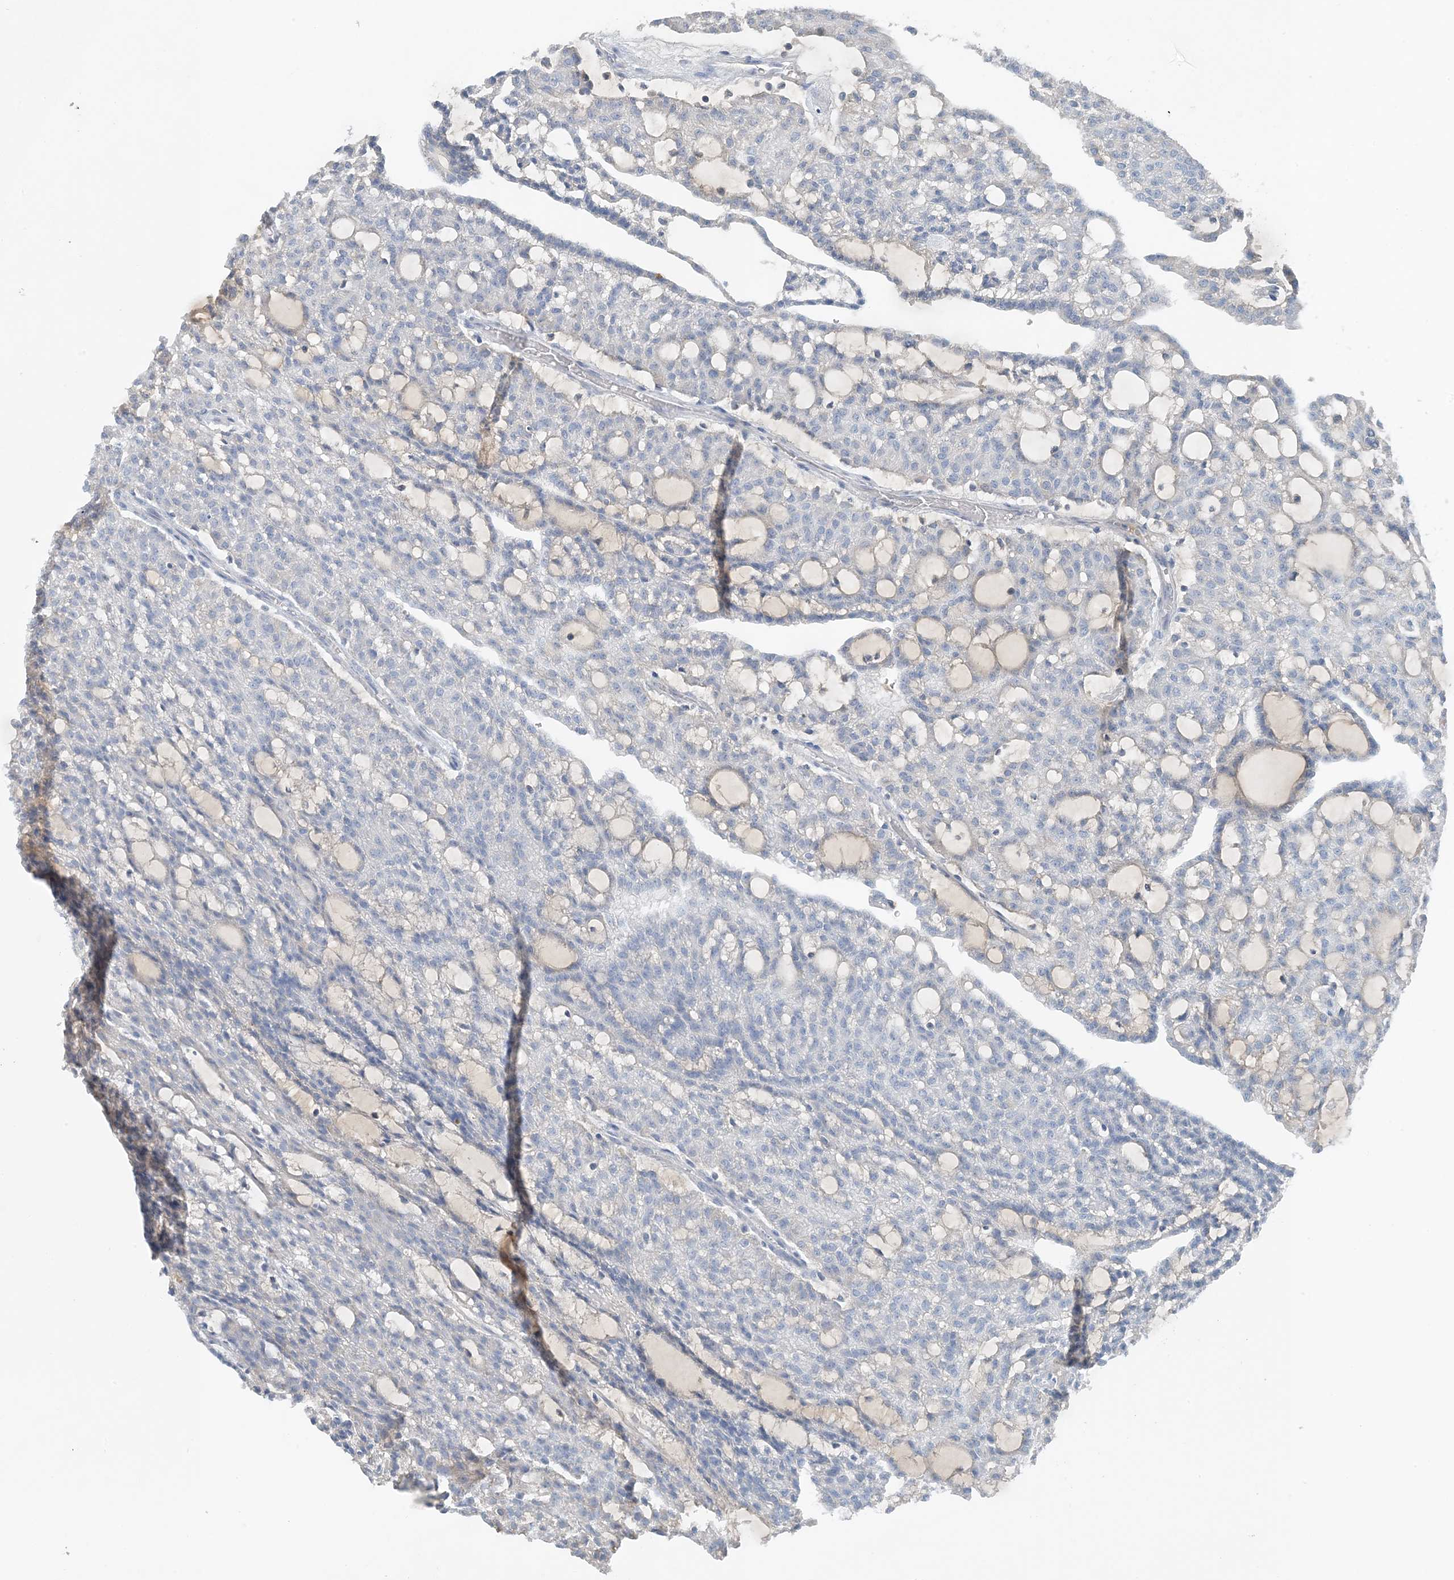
{"staining": {"intensity": "negative", "quantity": "none", "location": "none"}, "tissue": "renal cancer", "cell_type": "Tumor cells", "image_type": "cancer", "snomed": [{"axis": "morphology", "description": "Adenocarcinoma, NOS"}, {"axis": "topography", "description": "Kidney"}], "caption": "Human renal cancer stained for a protein using immunohistochemistry (IHC) demonstrates no positivity in tumor cells.", "gene": "CTRL", "patient": {"sex": "male", "age": 63}}